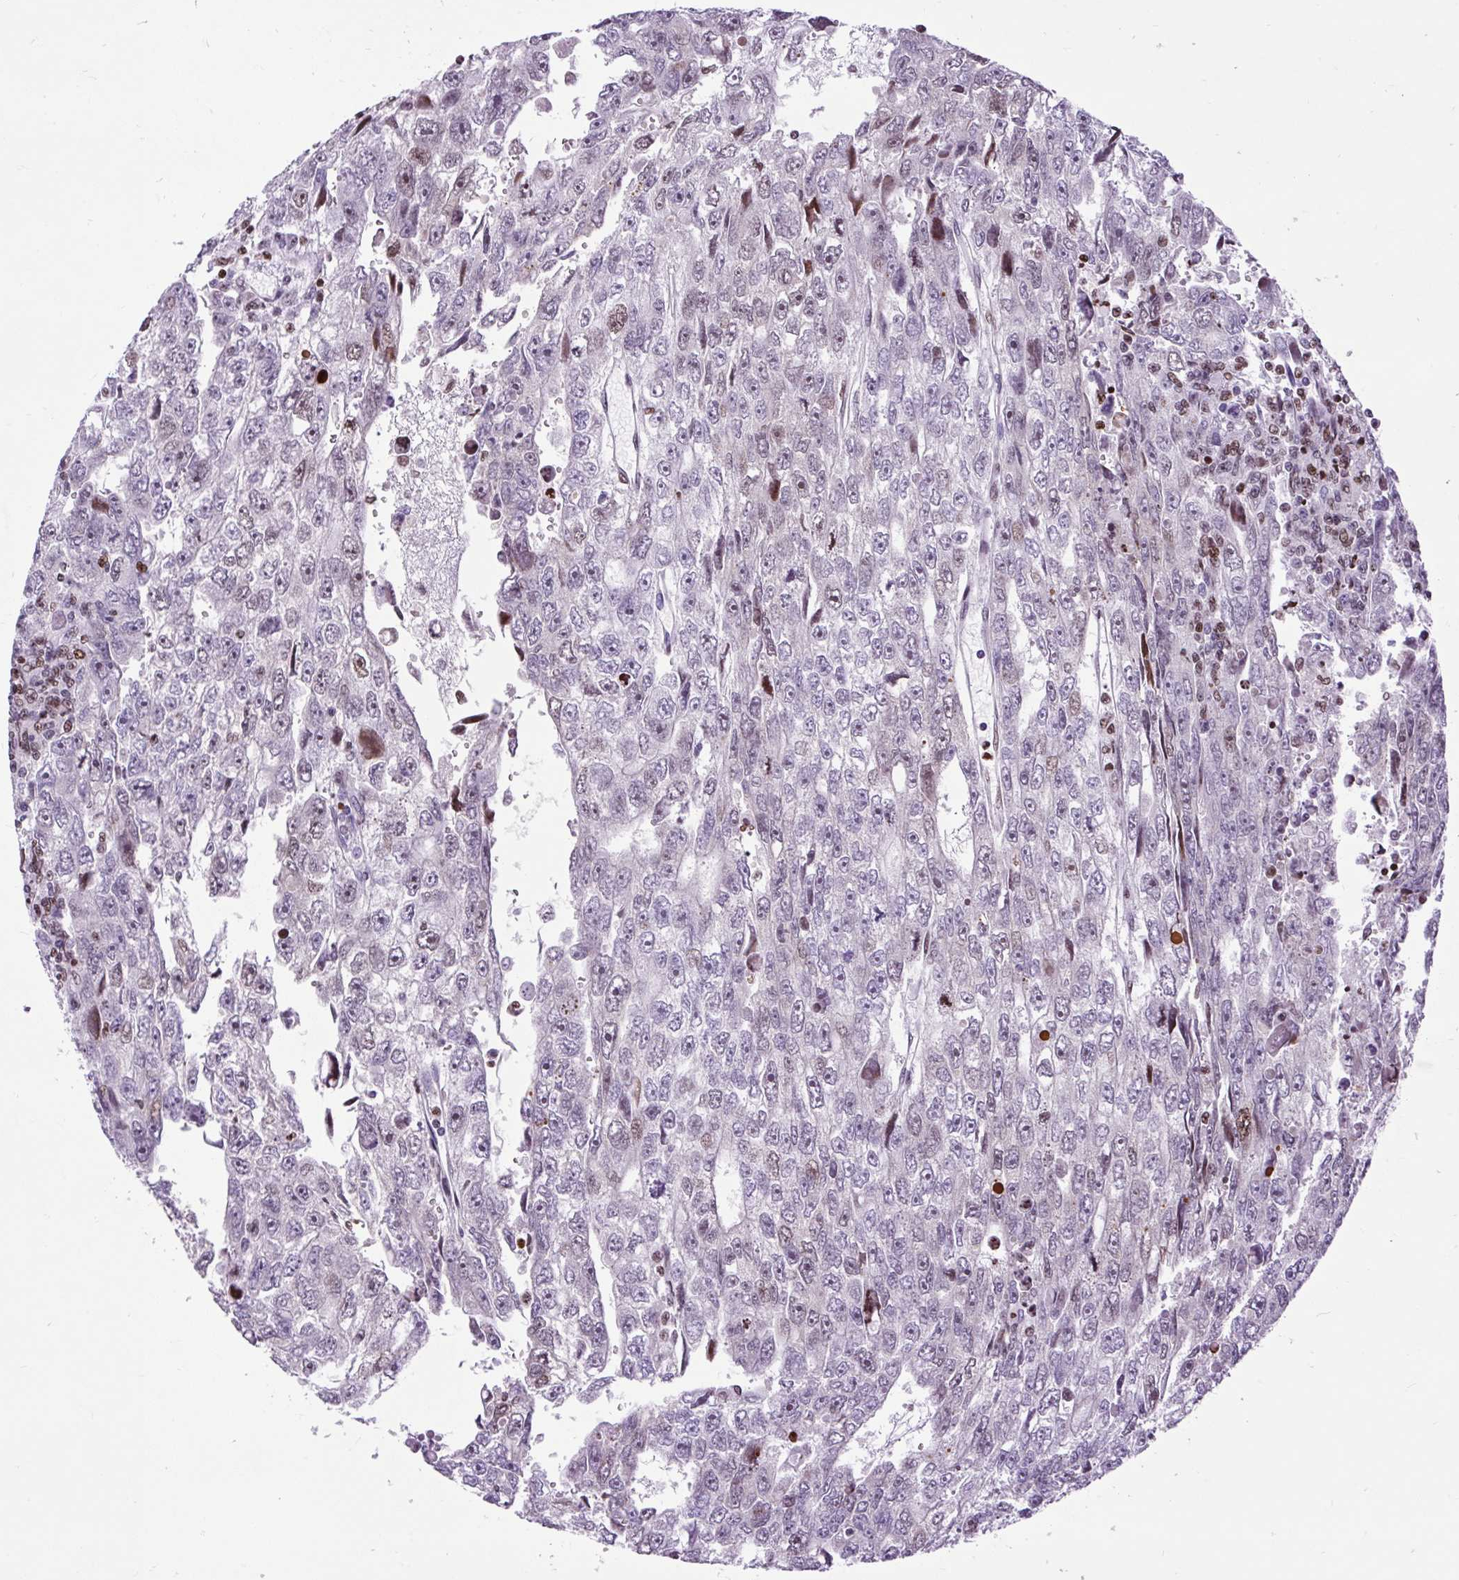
{"staining": {"intensity": "weak", "quantity": "25%-75%", "location": "nuclear"}, "tissue": "testis cancer", "cell_type": "Tumor cells", "image_type": "cancer", "snomed": [{"axis": "morphology", "description": "Carcinoma, Embryonal, NOS"}, {"axis": "topography", "description": "Testis"}], "caption": "Testis embryonal carcinoma stained with DAB IHC demonstrates low levels of weak nuclear expression in about 25%-75% of tumor cells.", "gene": "SPC24", "patient": {"sex": "male", "age": 20}}